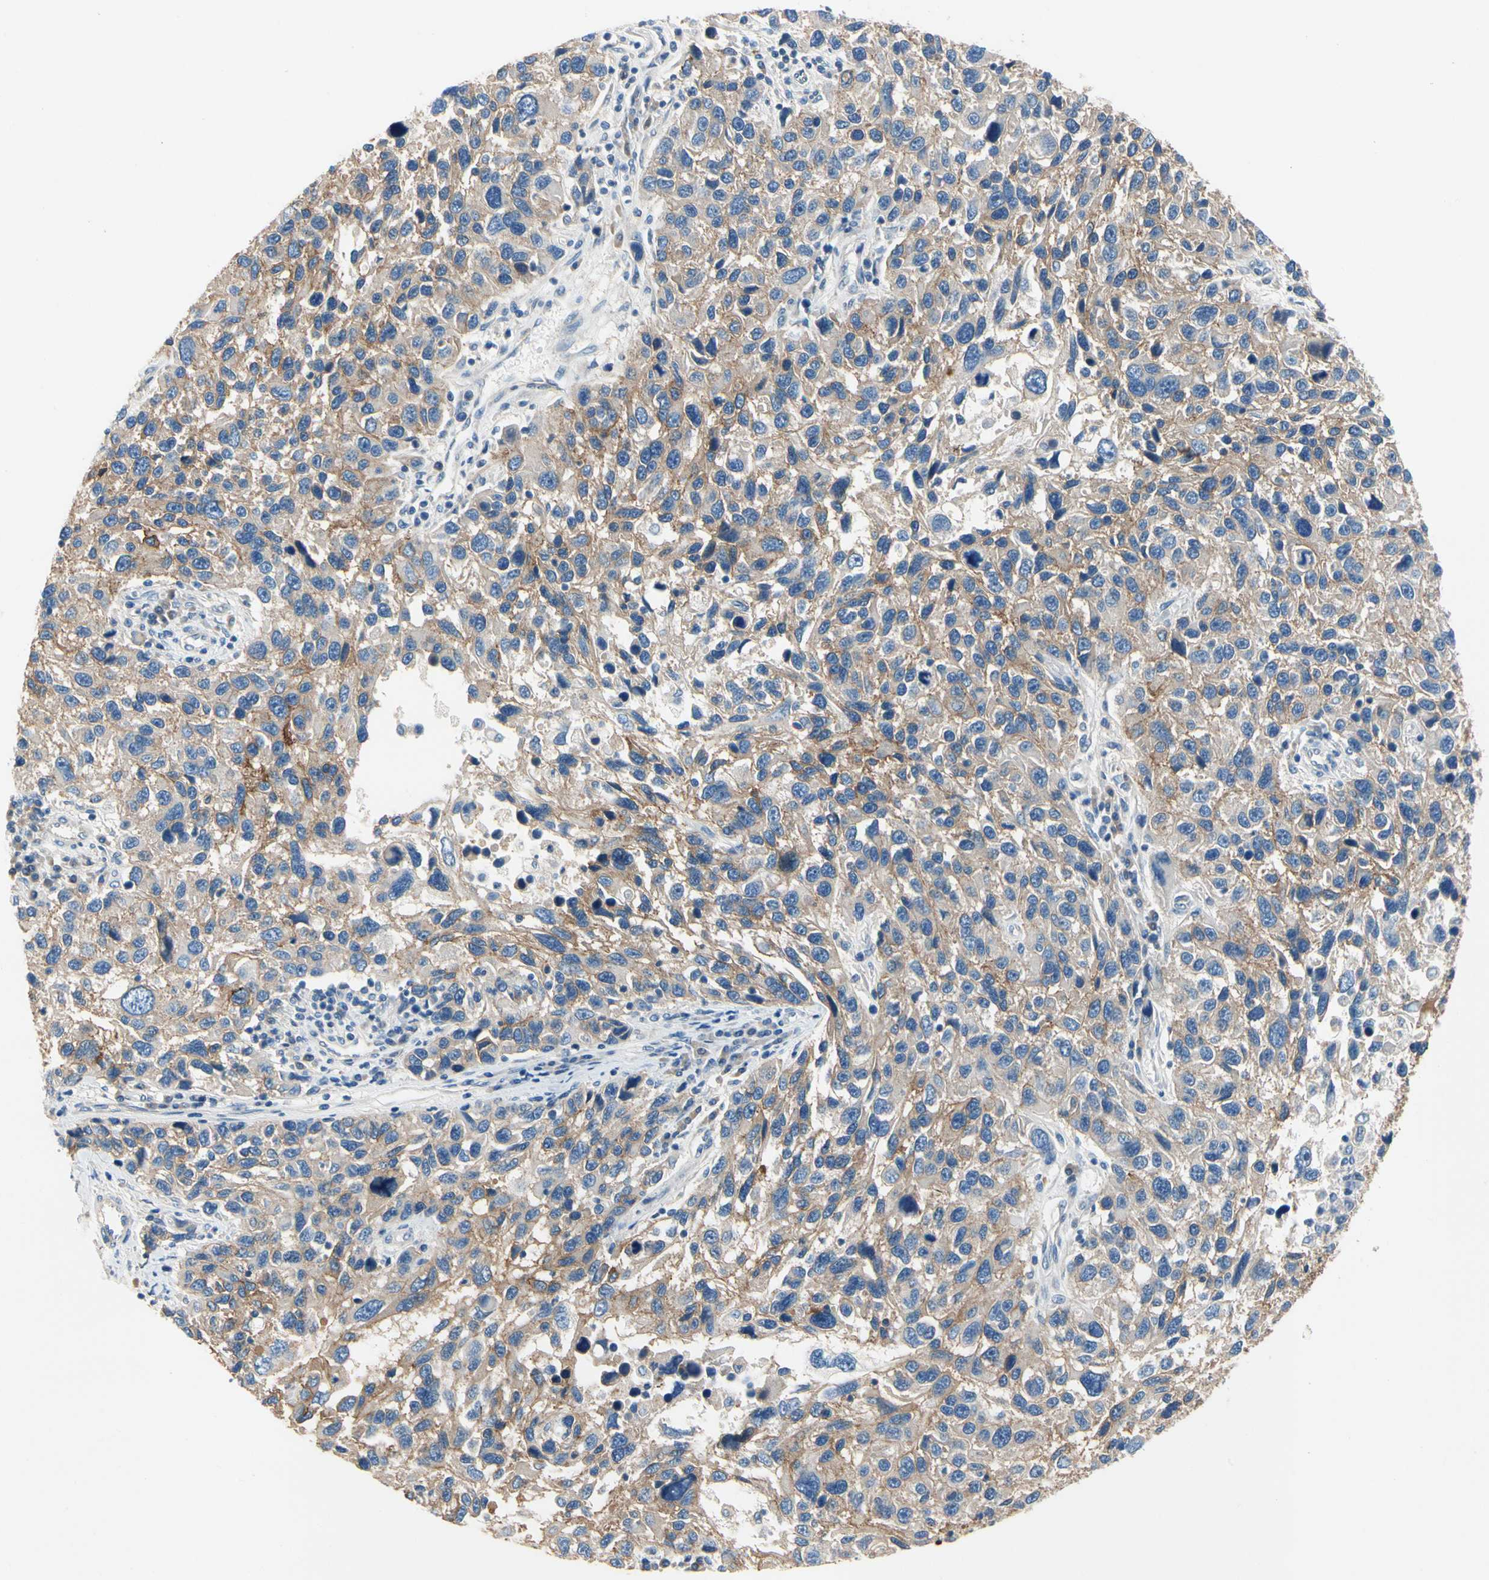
{"staining": {"intensity": "moderate", "quantity": "25%-75%", "location": "cytoplasmic/membranous"}, "tissue": "melanoma", "cell_type": "Tumor cells", "image_type": "cancer", "snomed": [{"axis": "morphology", "description": "Malignant melanoma, NOS"}, {"axis": "topography", "description": "Skin"}], "caption": "This histopathology image demonstrates melanoma stained with immunohistochemistry to label a protein in brown. The cytoplasmic/membranous of tumor cells show moderate positivity for the protein. Nuclei are counter-stained blue.", "gene": "CA14", "patient": {"sex": "male", "age": 53}}